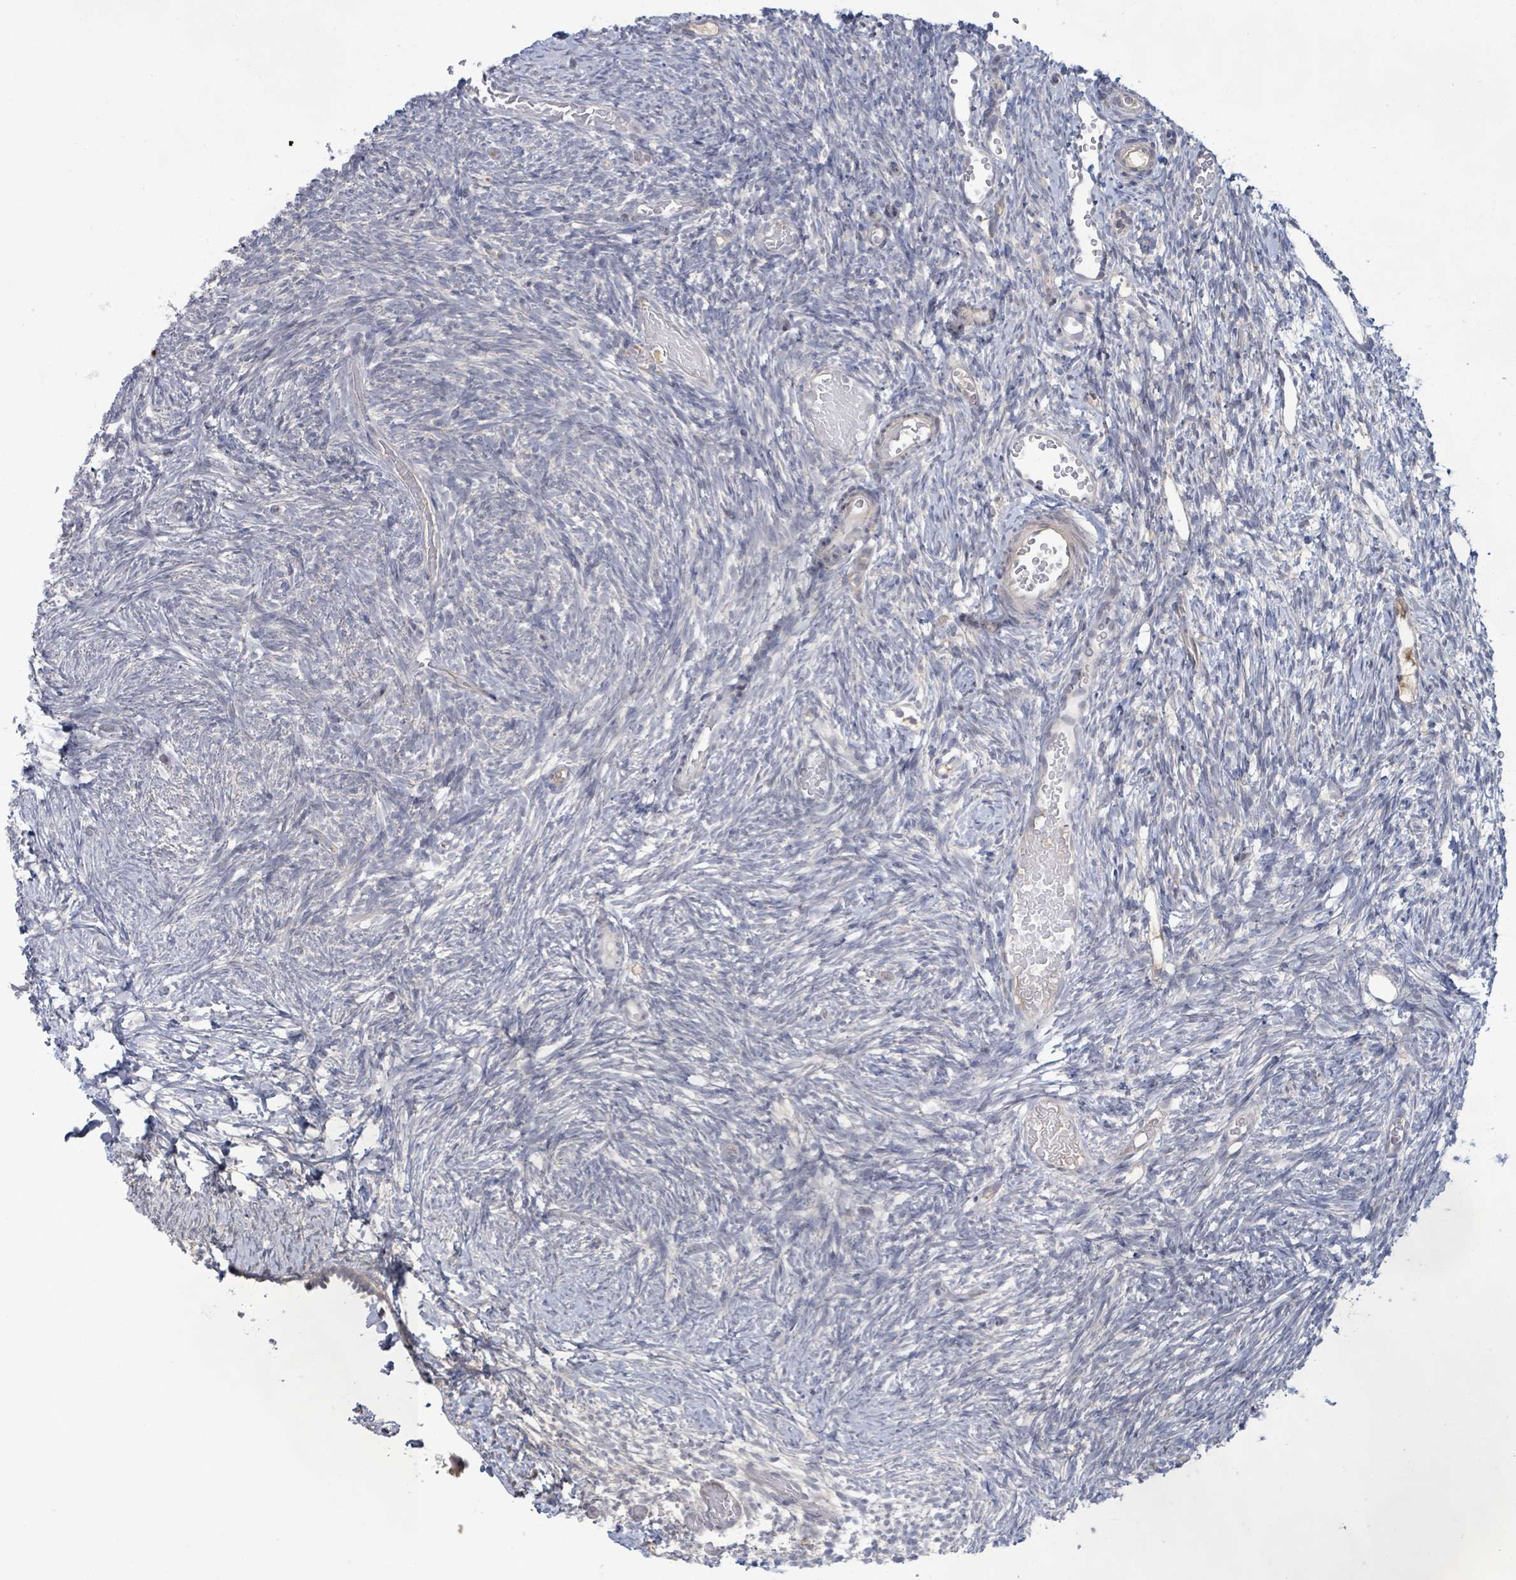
{"staining": {"intensity": "weak", "quantity": "25%-75%", "location": "cytoplasmic/membranous"}, "tissue": "ovary", "cell_type": "Follicle cells", "image_type": "normal", "snomed": [{"axis": "morphology", "description": "Normal tissue, NOS"}, {"axis": "topography", "description": "Ovary"}], "caption": "Weak cytoplasmic/membranous expression for a protein is appreciated in approximately 25%-75% of follicle cells of unremarkable ovary using immunohistochemistry (IHC).", "gene": "SLIT3", "patient": {"sex": "female", "age": 39}}